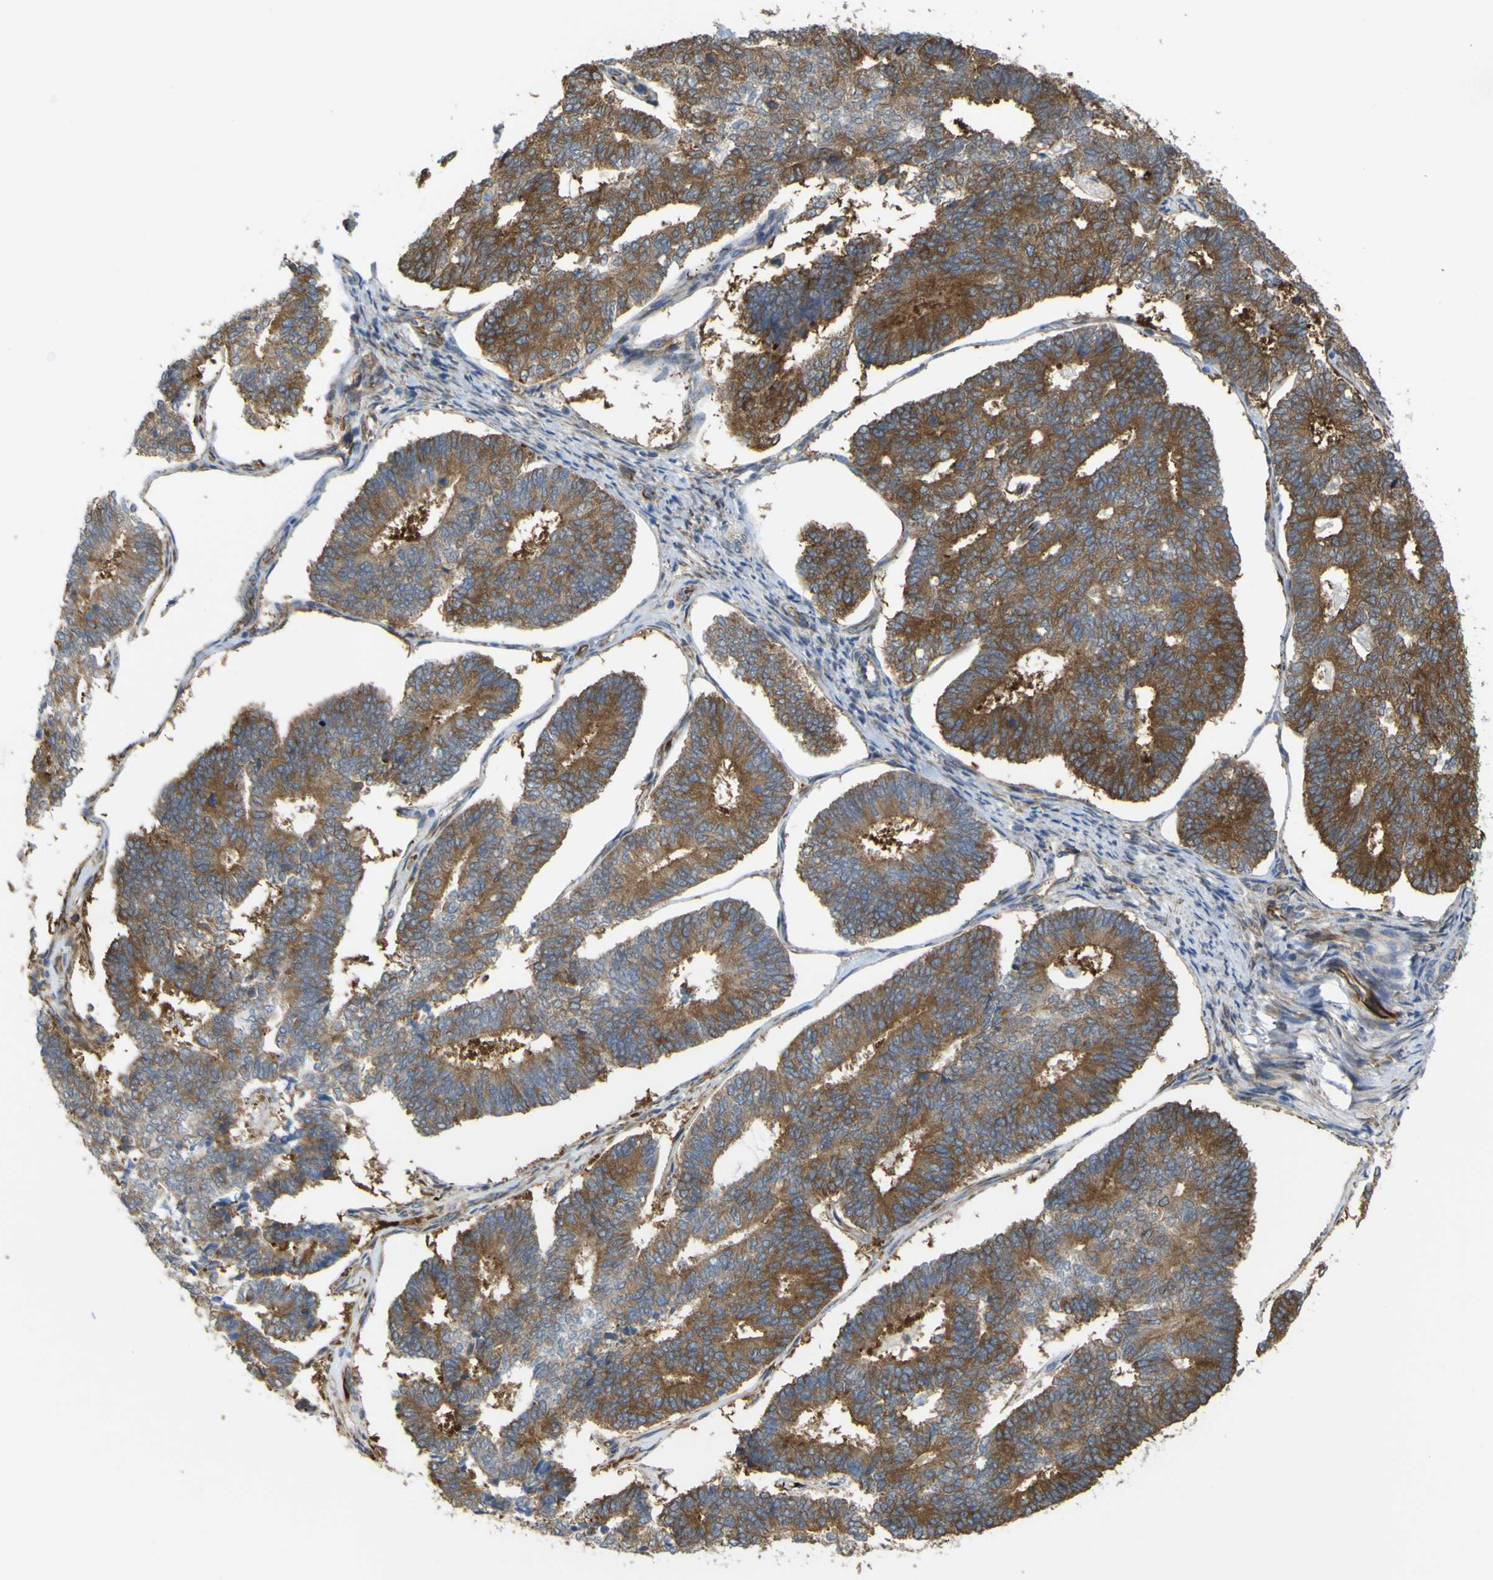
{"staining": {"intensity": "strong", "quantity": ">75%", "location": "cytoplasmic/membranous"}, "tissue": "endometrial cancer", "cell_type": "Tumor cells", "image_type": "cancer", "snomed": [{"axis": "morphology", "description": "Adenocarcinoma, NOS"}, {"axis": "topography", "description": "Endometrium"}], "caption": "Immunohistochemistry (DAB) staining of human endometrial adenocarcinoma demonstrates strong cytoplasmic/membranous protein staining in about >75% of tumor cells.", "gene": "JPH1", "patient": {"sex": "female", "age": 70}}